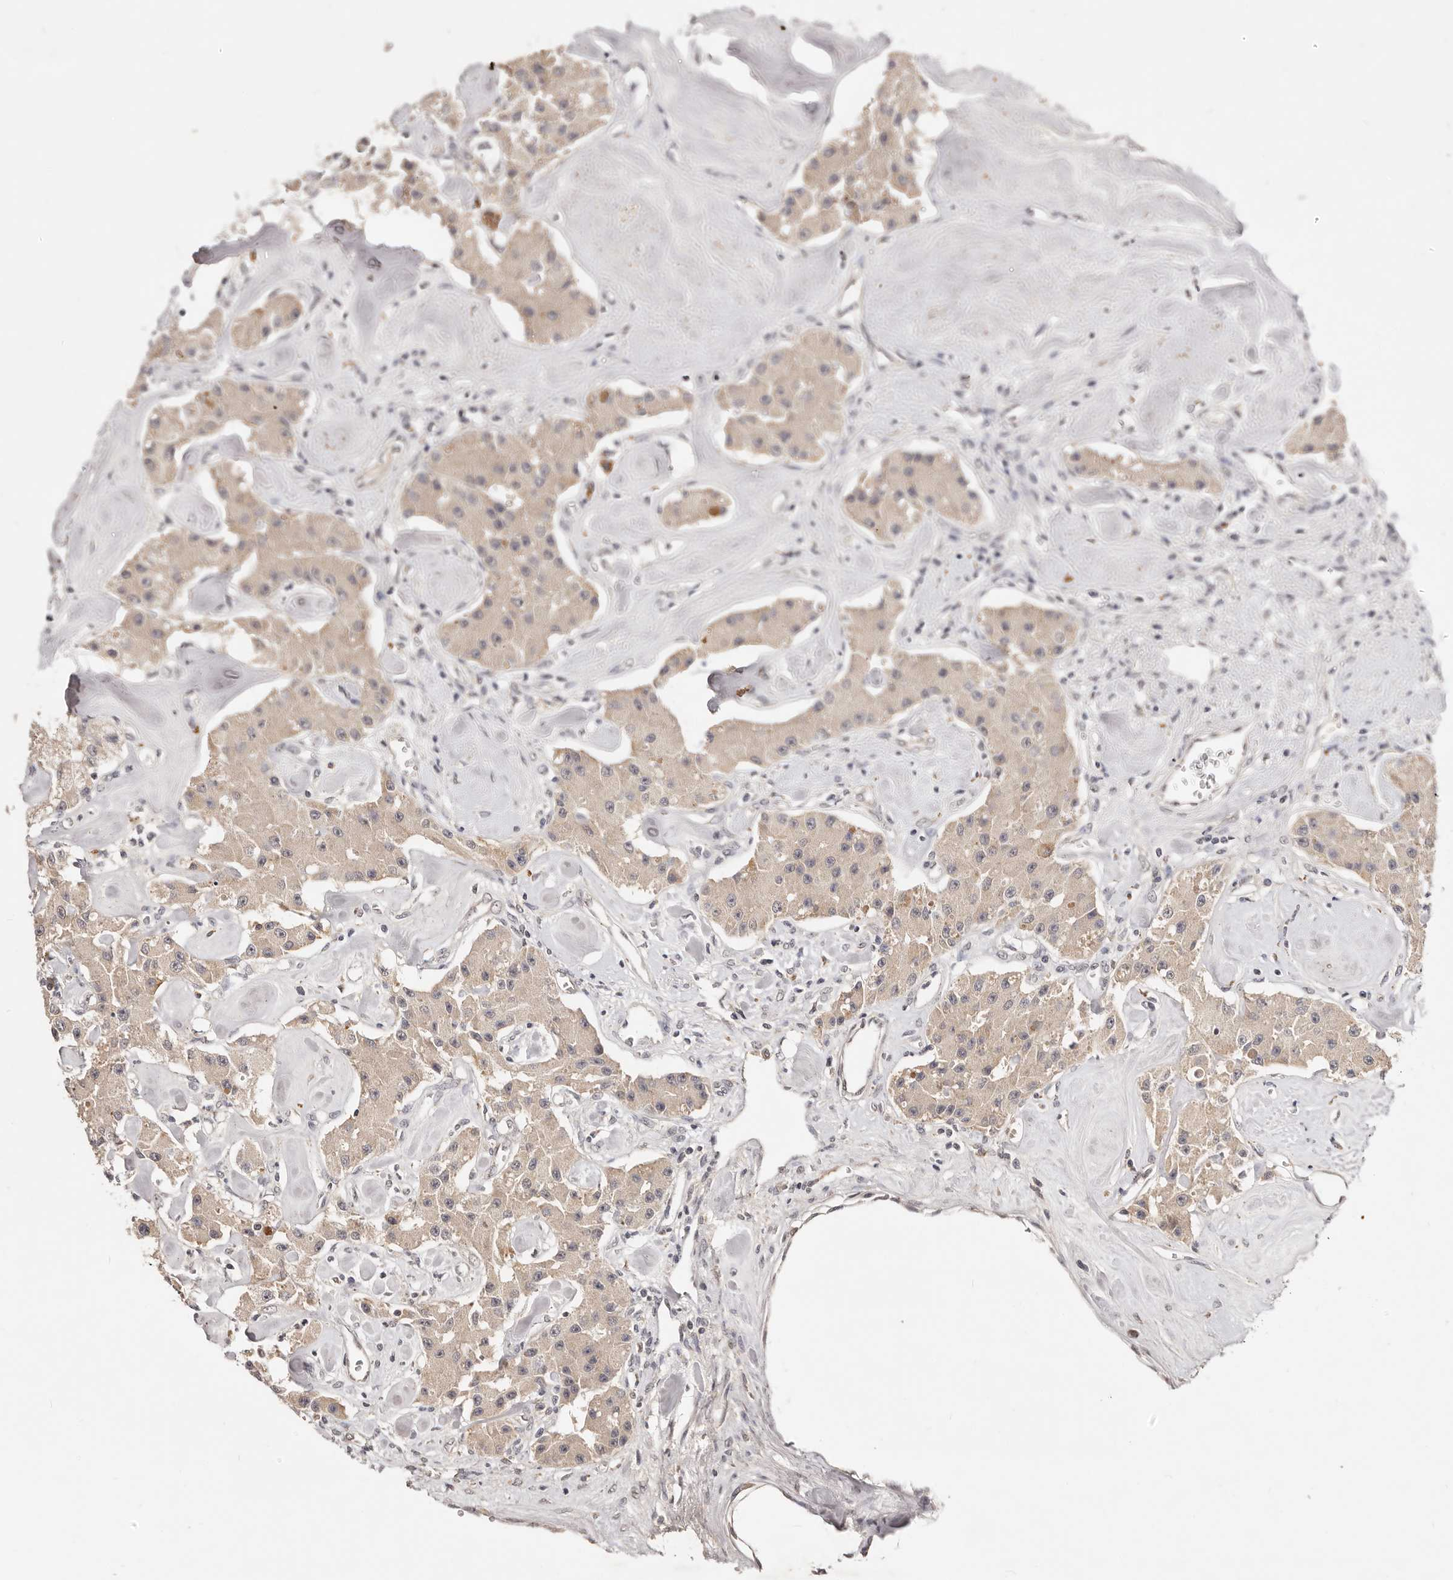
{"staining": {"intensity": "weak", "quantity": ">75%", "location": "cytoplasmic/membranous"}, "tissue": "carcinoid", "cell_type": "Tumor cells", "image_type": "cancer", "snomed": [{"axis": "morphology", "description": "Carcinoid, malignant, NOS"}, {"axis": "topography", "description": "Pancreas"}], "caption": "Immunohistochemistry (IHC) image of neoplastic tissue: malignant carcinoid stained using immunohistochemistry (IHC) shows low levels of weak protein expression localized specifically in the cytoplasmic/membranous of tumor cells, appearing as a cytoplasmic/membranous brown color.", "gene": "TSPAN13", "patient": {"sex": "male", "age": 41}}